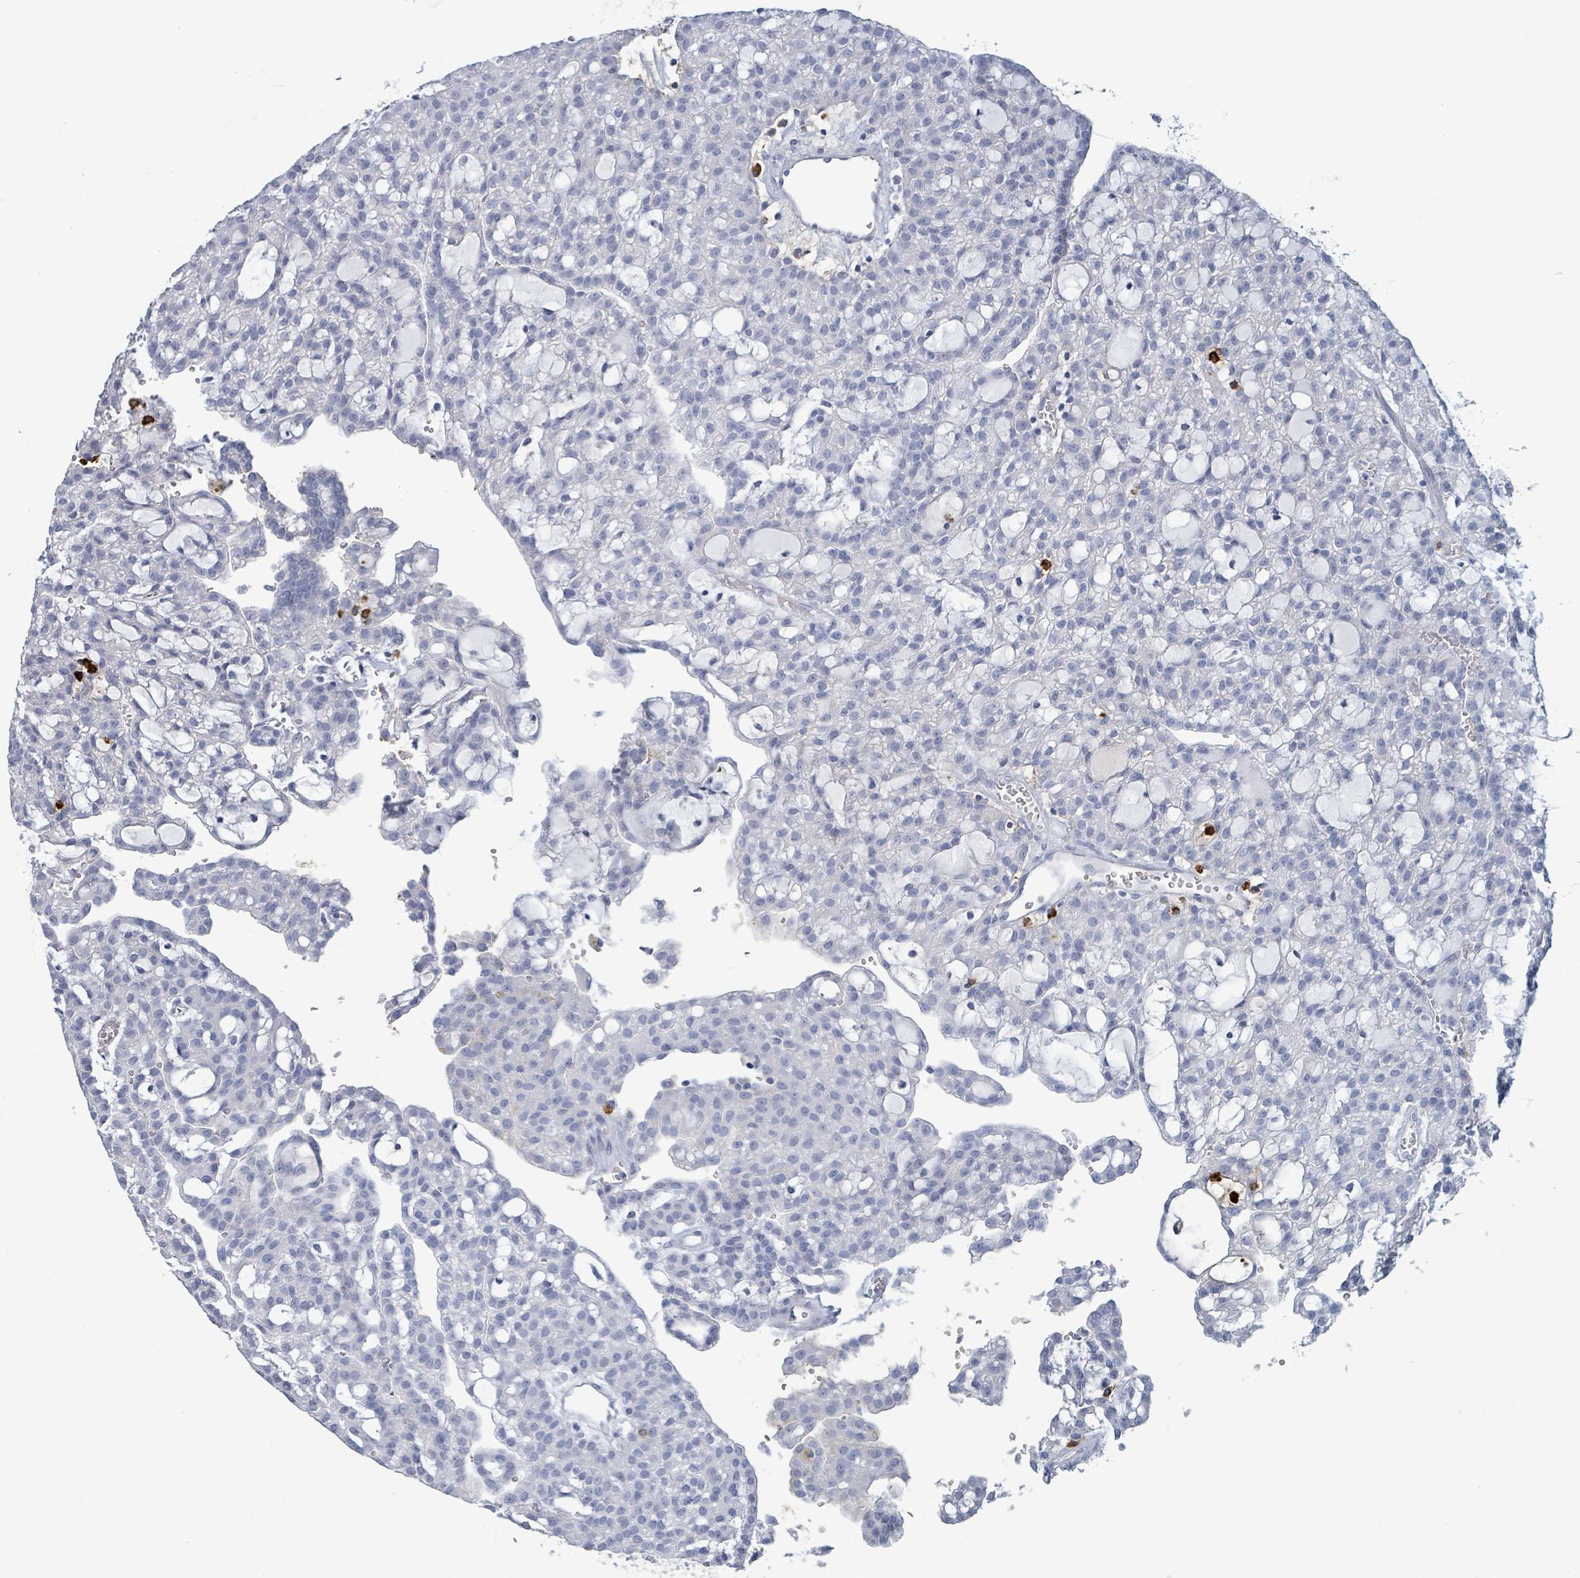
{"staining": {"intensity": "negative", "quantity": "none", "location": "none"}, "tissue": "renal cancer", "cell_type": "Tumor cells", "image_type": "cancer", "snomed": [{"axis": "morphology", "description": "Adenocarcinoma, NOS"}, {"axis": "topography", "description": "Kidney"}], "caption": "Renal cancer stained for a protein using immunohistochemistry shows no positivity tumor cells.", "gene": "VPS13D", "patient": {"sex": "male", "age": 63}}